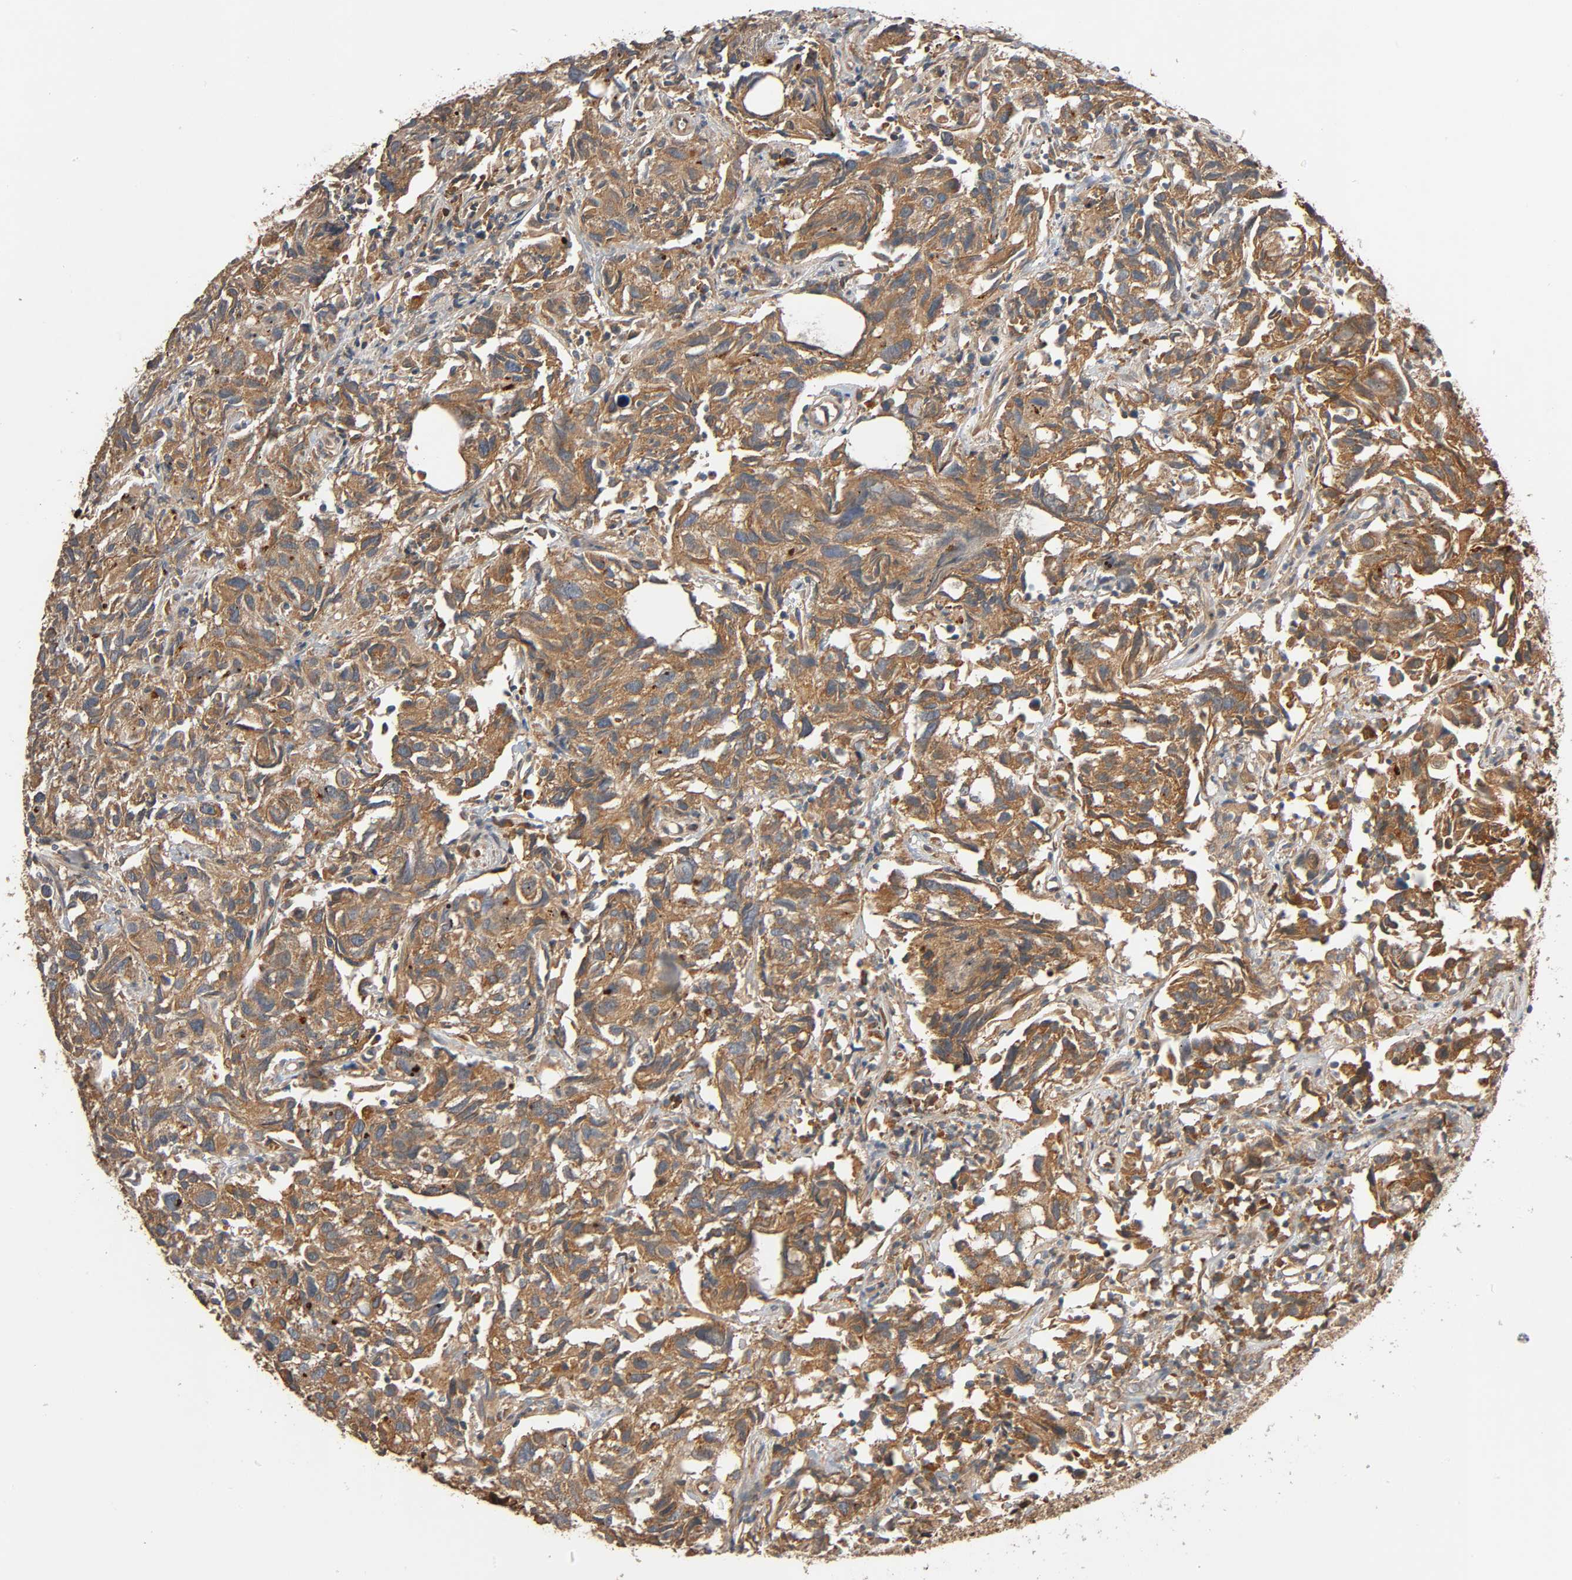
{"staining": {"intensity": "strong", "quantity": ">75%", "location": "cytoplasmic/membranous"}, "tissue": "urothelial cancer", "cell_type": "Tumor cells", "image_type": "cancer", "snomed": [{"axis": "morphology", "description": "Urothelial carcinoma, High grade"}, {"axis": "topography", "description": "Urinary bladder"}], "caption": "A brown stain highlights strong cytoplasmic/membranous expression of a protein in human urothelial cancer tumor cells.", "gene": "MAP3K8", "patient": {"sex": "female", "age": 75}}